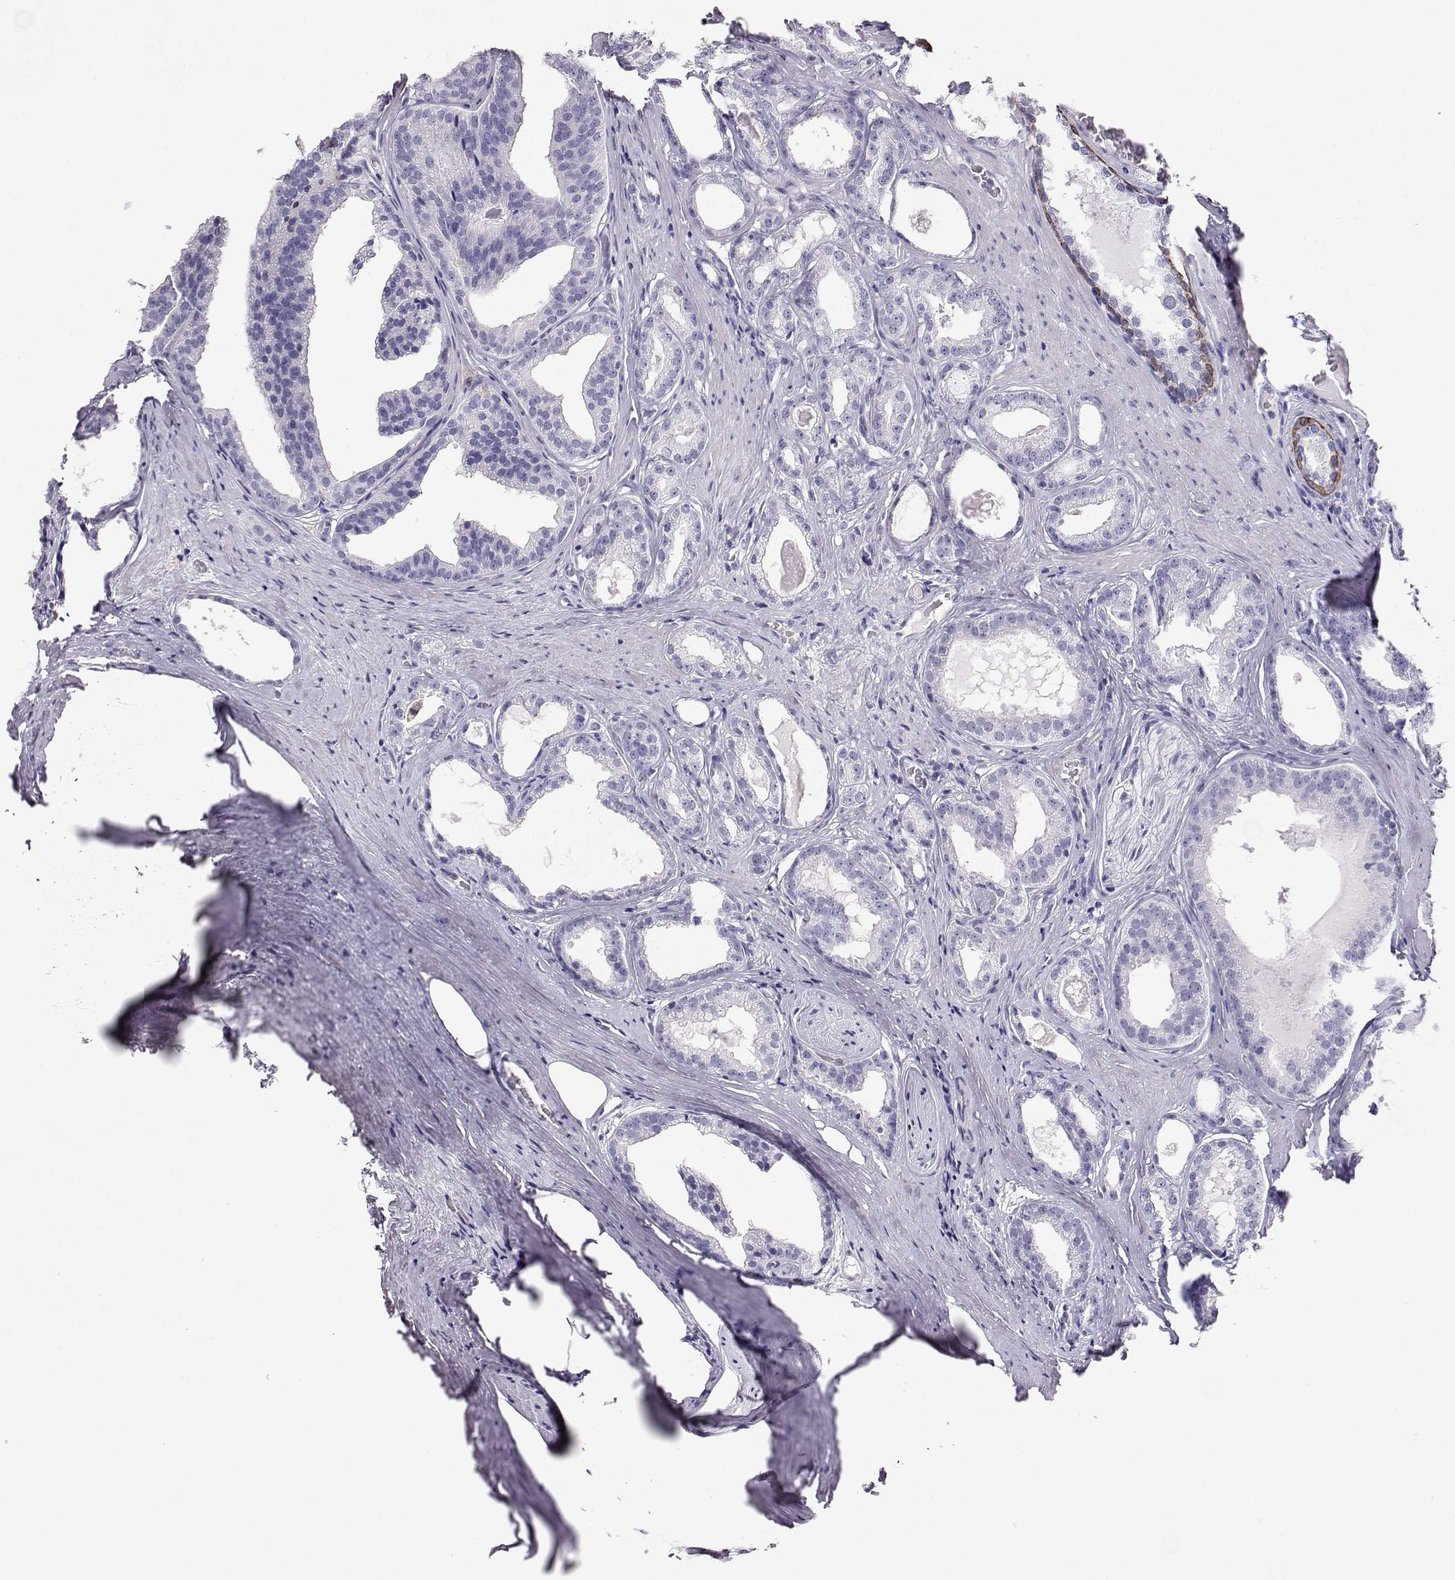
{"staining": {"intensity": "negative", "quantity": "none", "location": "none"}, "tissue": "prostate cancer", "cell_type": "Tumor cells", "image_type": "cancer", "snomed": [{"axis": "morphology", "description": "Adenocarcinoma, Low grade"}, {"axis": "topography", "description": "Prostate"}], "caption": "Tumor cells show no significant protein staining in prostate cancer (adenocarcinoma (low-grade)).", "gene": "AKR1B1", "patient": {"sex": "male", "age": 65}}